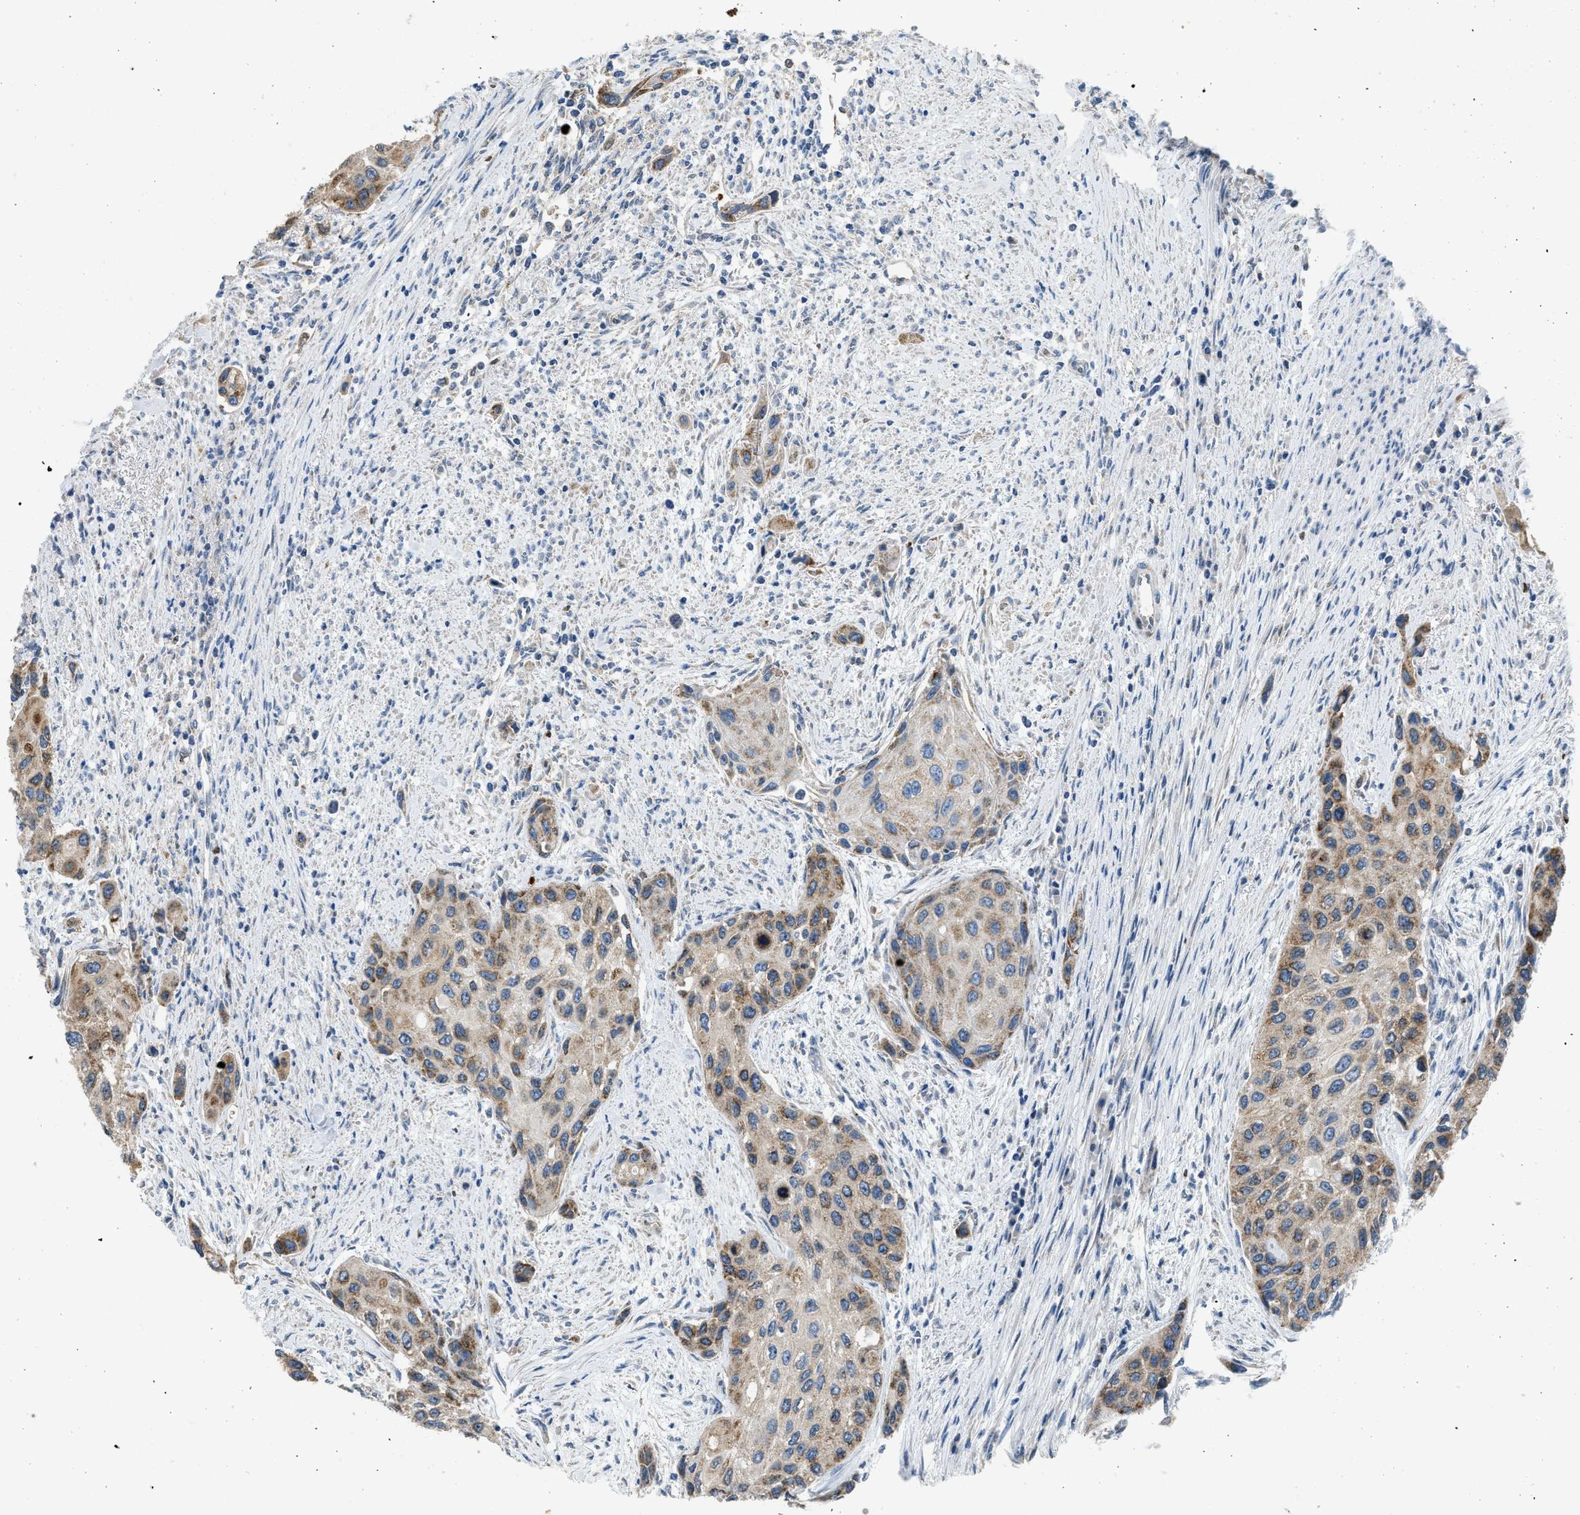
{"staining": {"intensity": "moderate", "quantity": "25%-75%", "location": "cytoplasmic/membranous"}, "tissue": "urothelial cancer", "cell_type": "Tumor cells", "image_type": "cancer", "snomed": [{"axis": "morphology", "description": "Urothelial carcinoma, High grade"}, {"axis": "topography", "description": "Urinary bladder"}], "caption": "Tumor cells display medium levels of moderate cytoplasmic/membranous expression in approximately 25%-75% of cells in human urothelial carcinoma (high-grade). (IHC, brightfield microscopy, high magnification).", "gene": "TOMM34", "patient": {"sex": "female", "age": 56}}